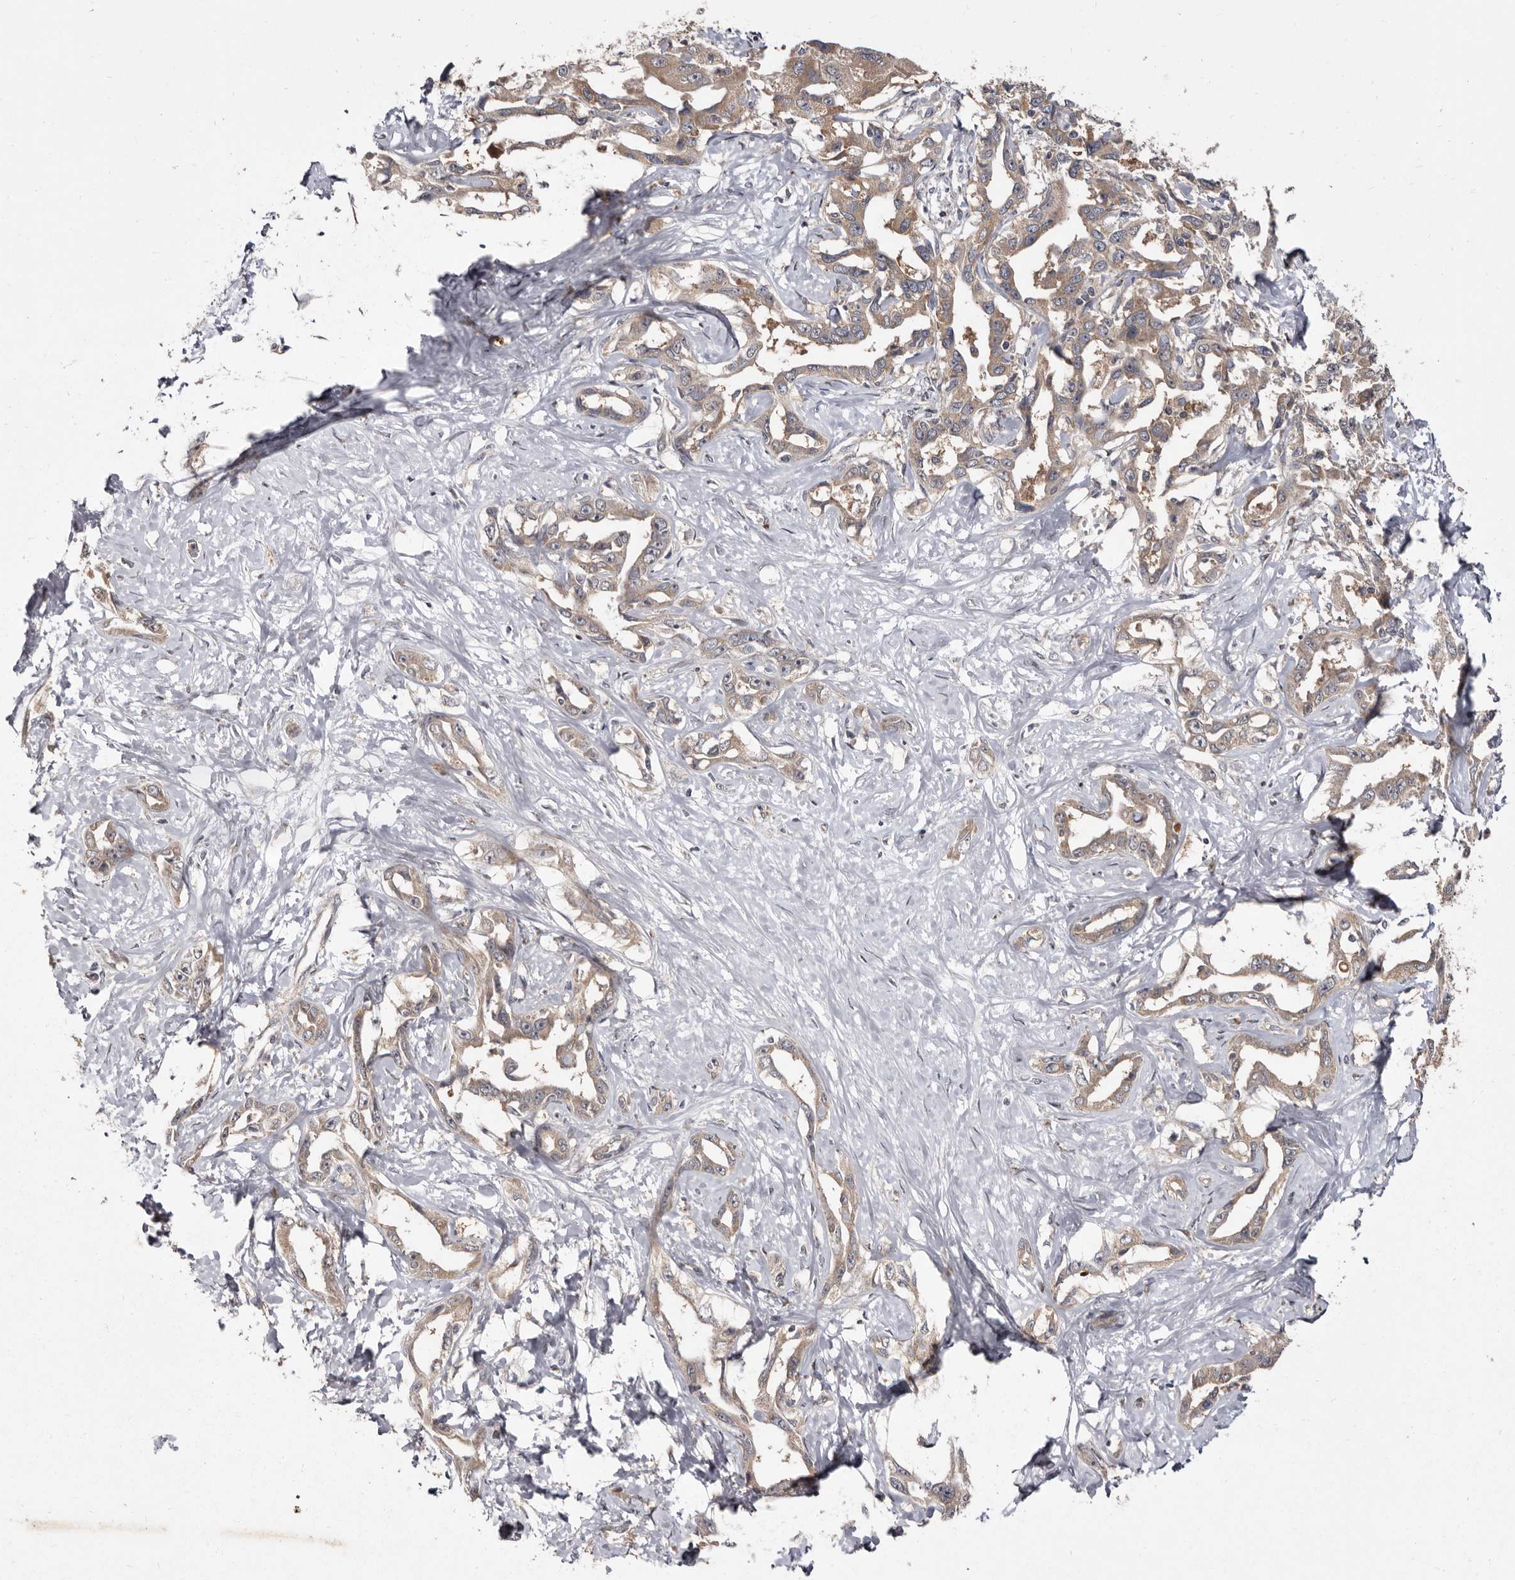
{"staining": {"intensity": "moderate", "quantity": ">75%", "location": "cytoplasmic/membranous"}, "tissue": "liver cancer", "cell_type": "Tumor cells", "image_type": "cancer", "snomed": [{"axis": "morphology", "description": "Cholangiocarcinoma"}, {"axis": "topography", "description": "Liver"}], "caption": "Immunohistochemical staining of human liver cancer (cholangiocarcinoma) demonstrates medium levels of moderate cytoplasmic/membranous protein expression in approximately >75% of tumor cells. (brown staining indicates protein expression, while blue staining denotes nuclei).", "gene": "FLAD1", "patient": {"sex": "male", "age": 59}}